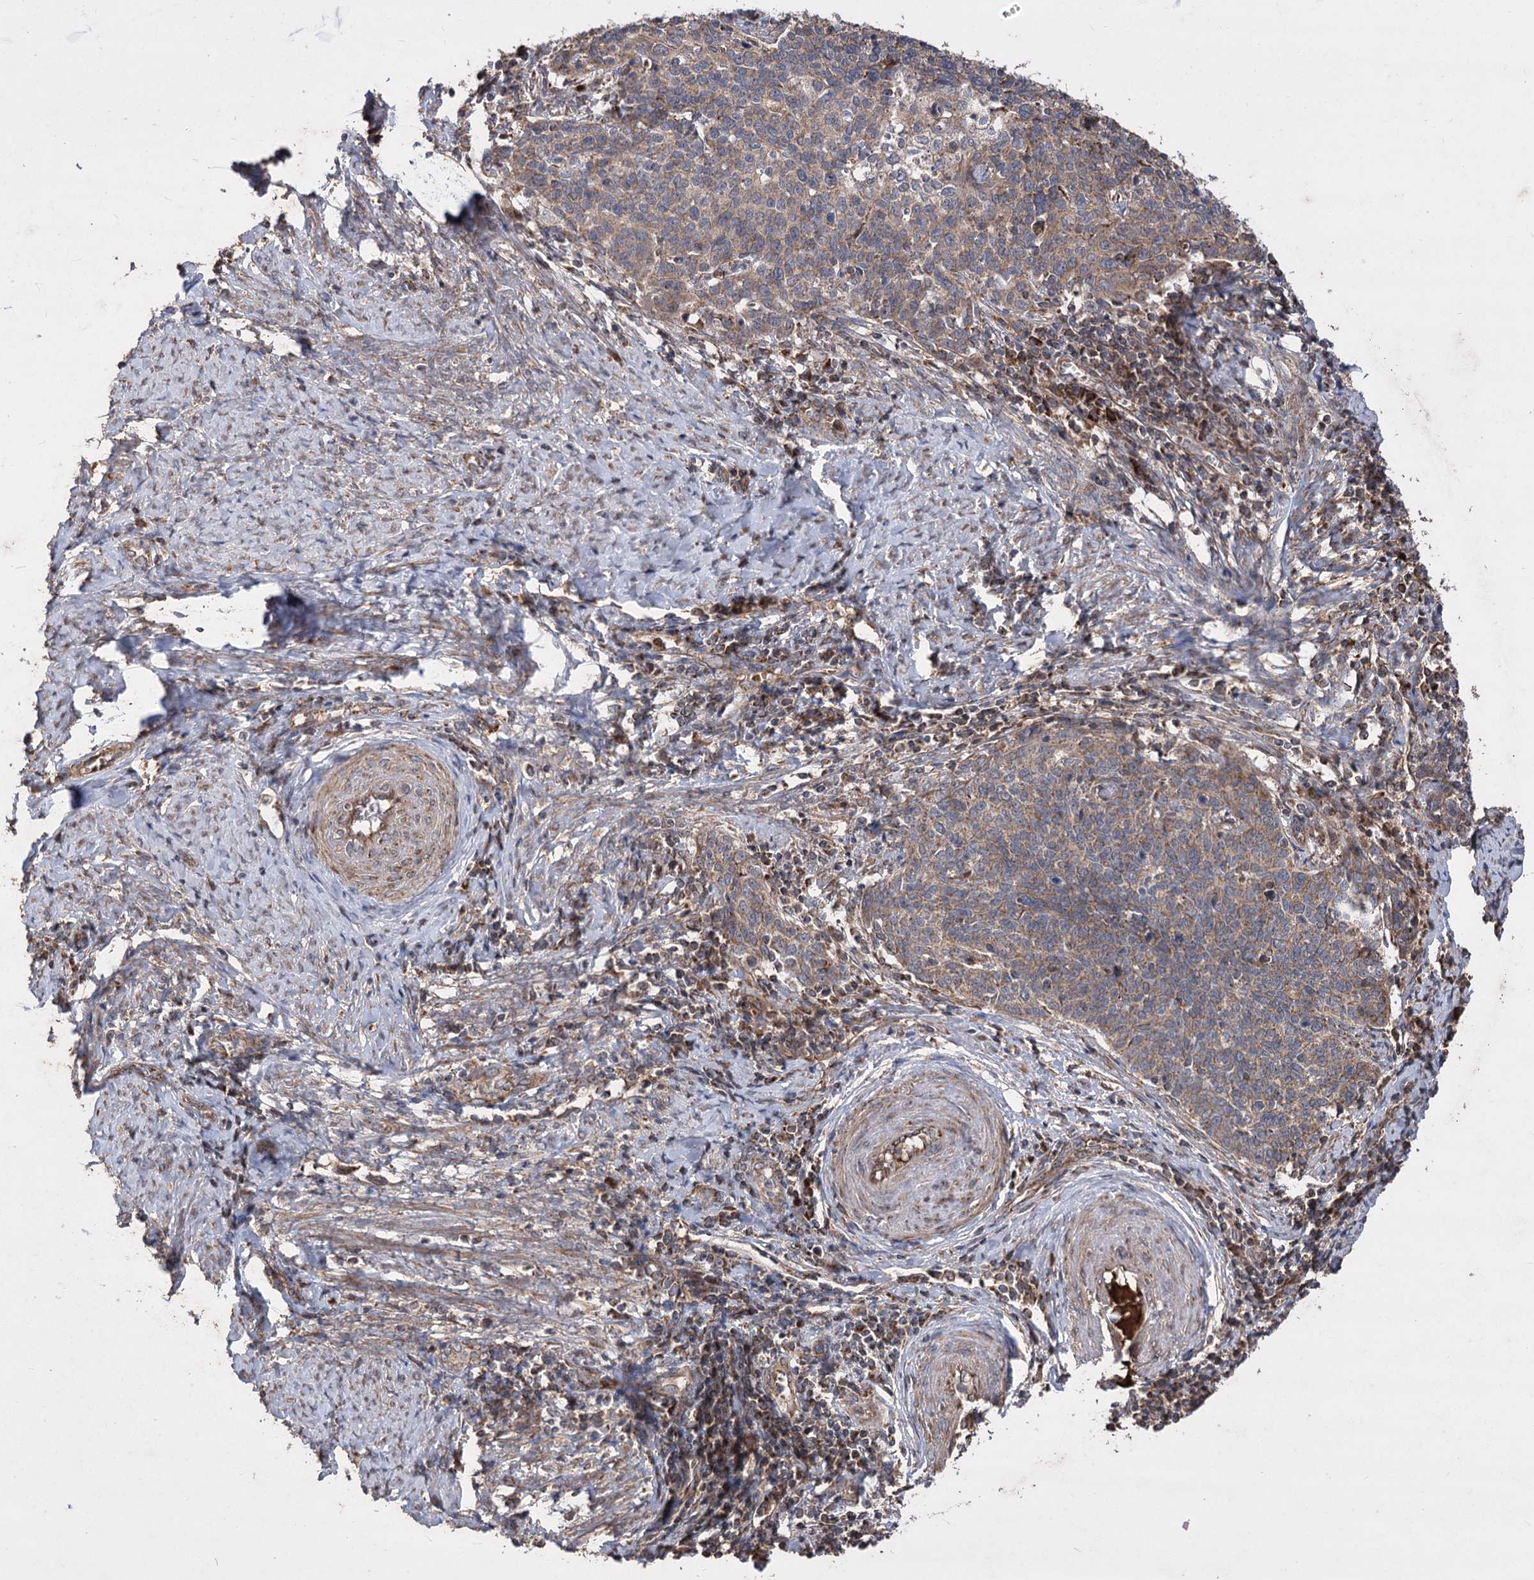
{"staining": {"intensity": "moderate", "quantity": ">75%", "location": "cytoplasmic/membranous"}, "tissue": "cervical cancer", "cell_type": "Tumor cells", "image_type": "cancer", "snomed": [{"axis": "morphology", "description": "Squamous cell carcinoma, NOS"}, {"axis": "topography", "description": "Cervix"}], "caption": "Cervical cancer (squamous cell carcinoma) stained with DAB immunohistochemistry displays medium levels of moderate cytoplasmic/membranous expression in about >75% of tumor cells.", "gene": "RASSF3", "patient": {"sex": "female", "age": 39}}